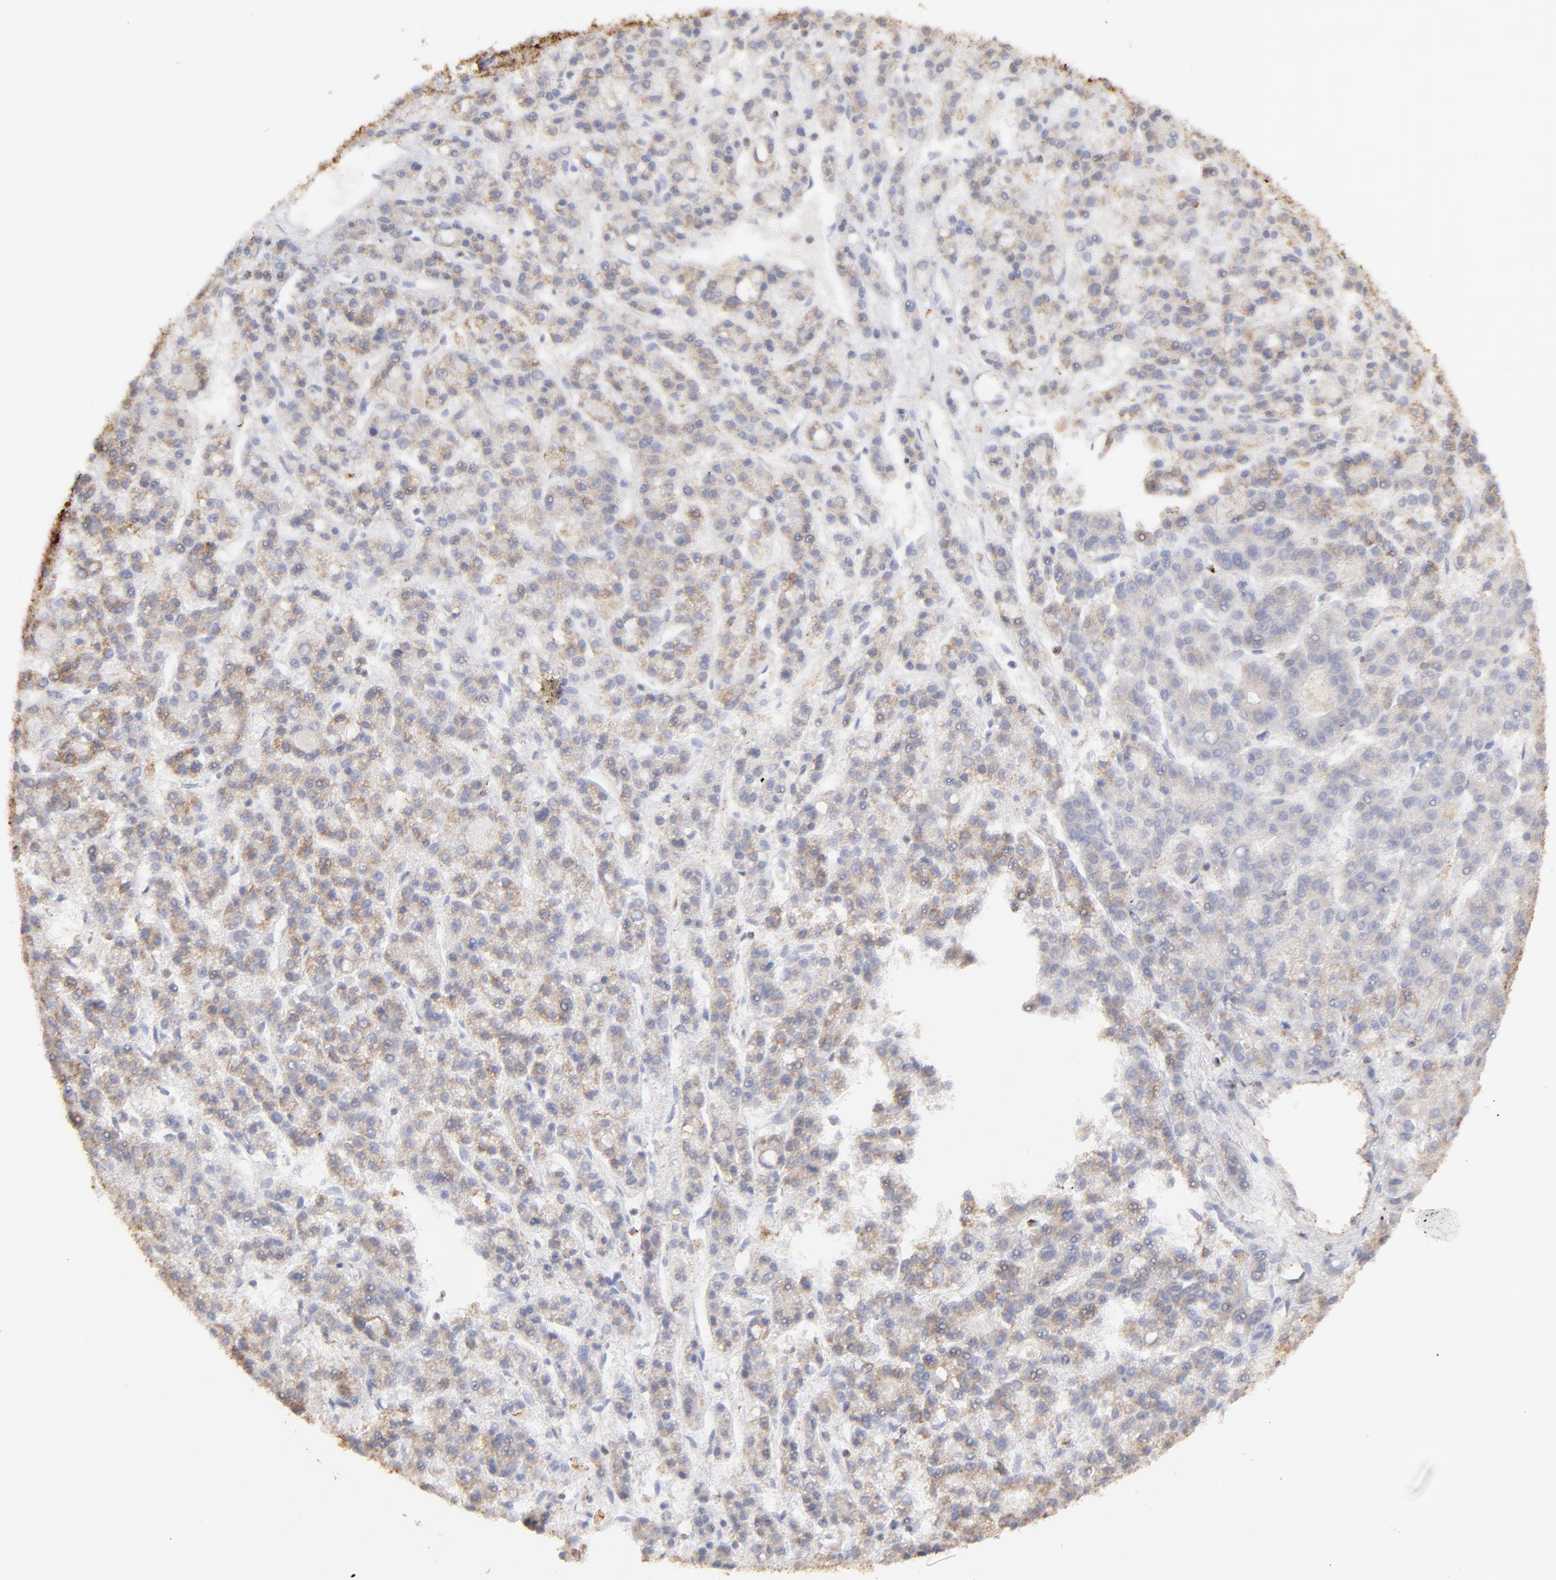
{"staining": {"intensity": "weak", "quantity": ">75%", "location": "cytoplasmic/membranous"}, "tissue": "liver cancer", "cell_type": "Tumor cells", "image_type": "cancer", "snomed": [{"axis": "morphology", "description": "Carcinoma, Hepatocellular, NOS"}, {"axis": "topography", "description": "Liver"}], "caption": "Human liver cancer (hepatocellular carcinoma) stained for a protein (brown) reveals weak cytoplasmic/membranous positive expression in about >75% of tumor cells.", "gene": "COX4I1", "patient": {"sex": "male", "age": 70}}